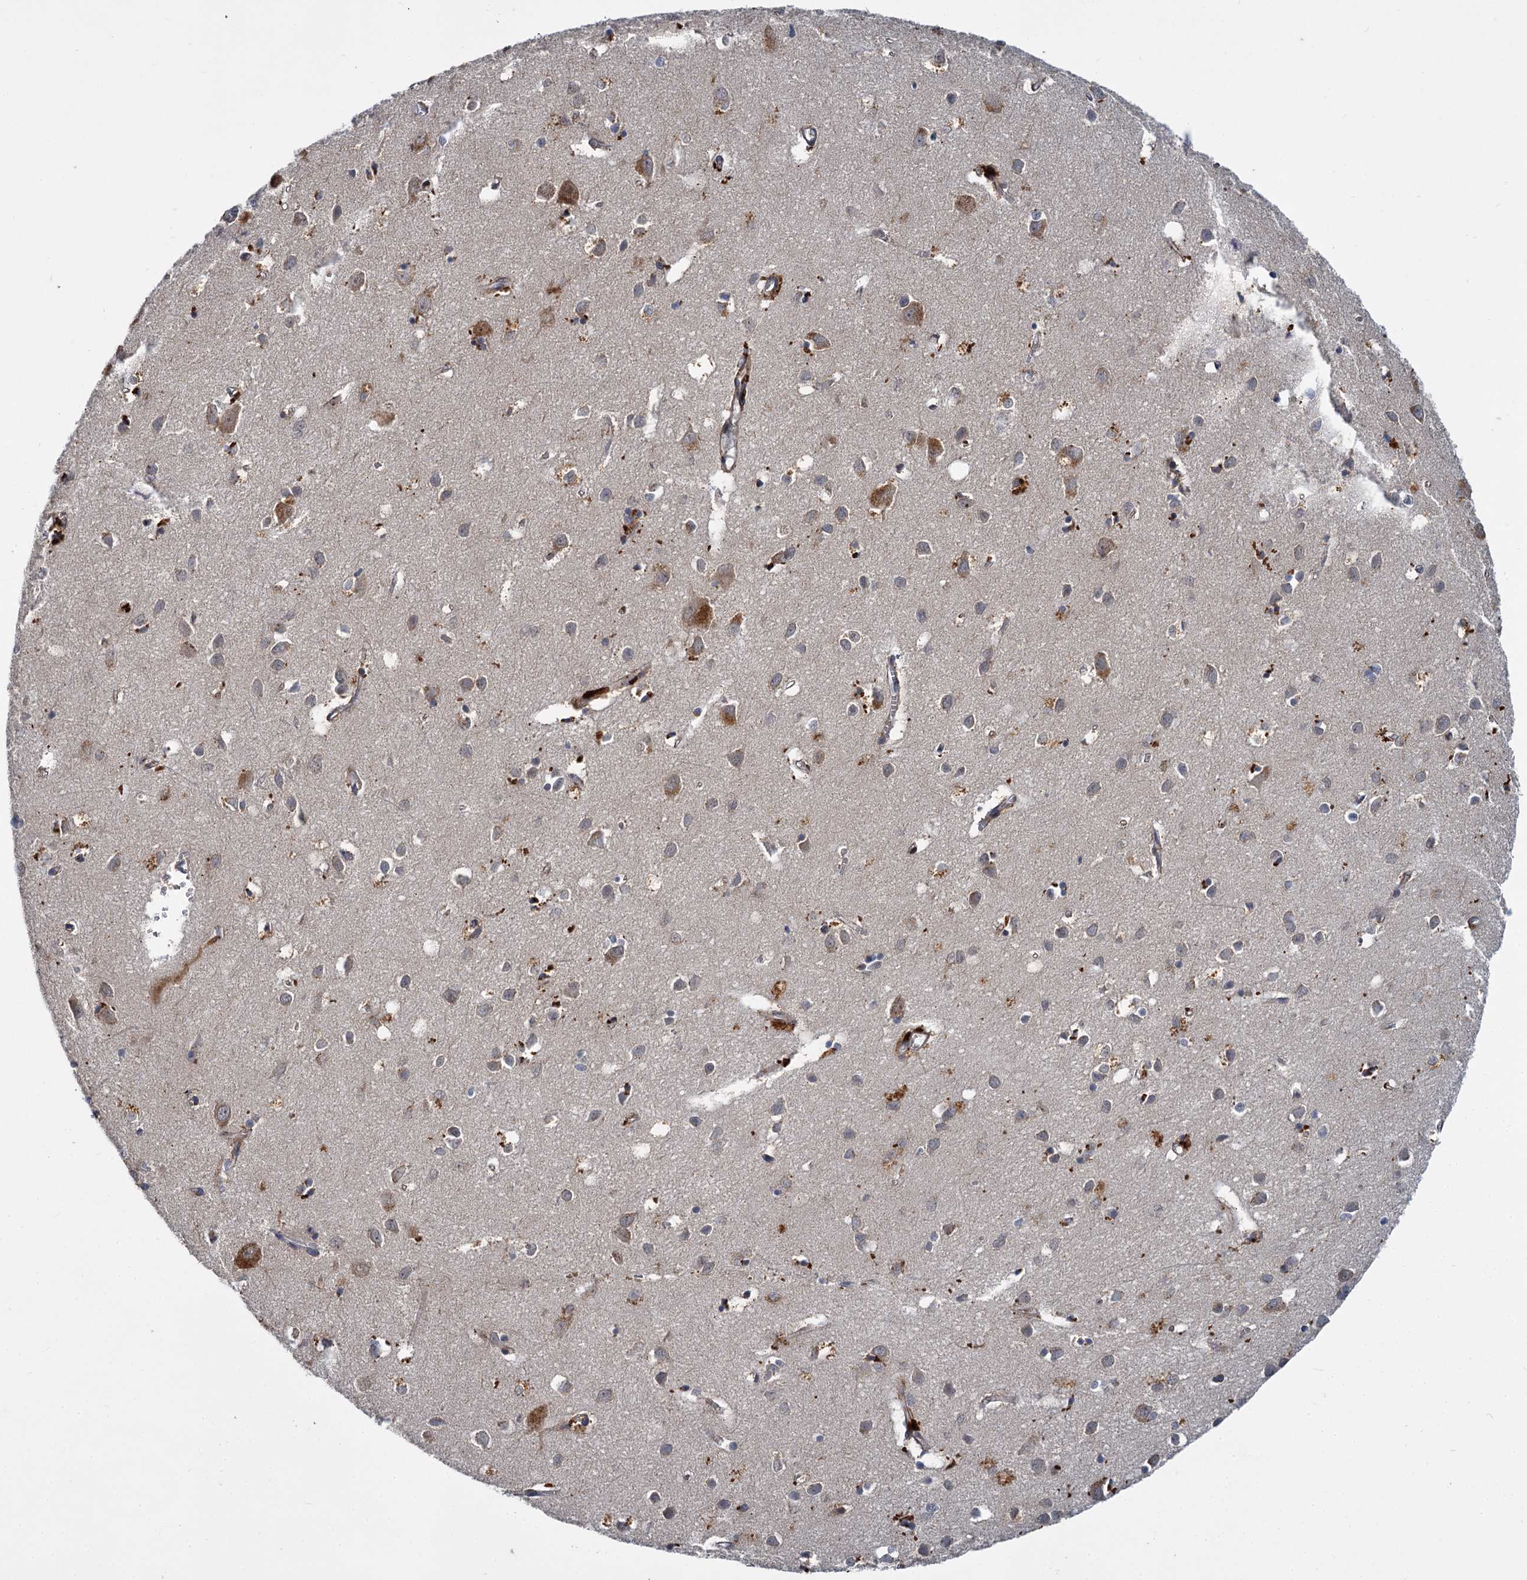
{"staining": {"intensity": "weak", "quantity": "25%-75%", "location": "cytoplasmic/membranous"}, "tissue": "cerebral cortex", "cell_type": "Endothelial cells", "image_type": "normal", "snomed": [{"axis": "morphology", "description": "Normal tissue, NOS"}, {"axis": "topography", "description": "Cerebral cortex"}], "caption": "Protein staining of normal cerebral cortex displays weak cytoplasmic/membranous staining in approximately 25%-75% of endothelial cells. The staining is performed using DAB (3,3'-diaminobenzidine) brown chromogen to label protein expression. The nuclei are counter-stained blue using hematoxylin.", "gene": "APBA2", "patient": {"sex": "female", "age": 64}}